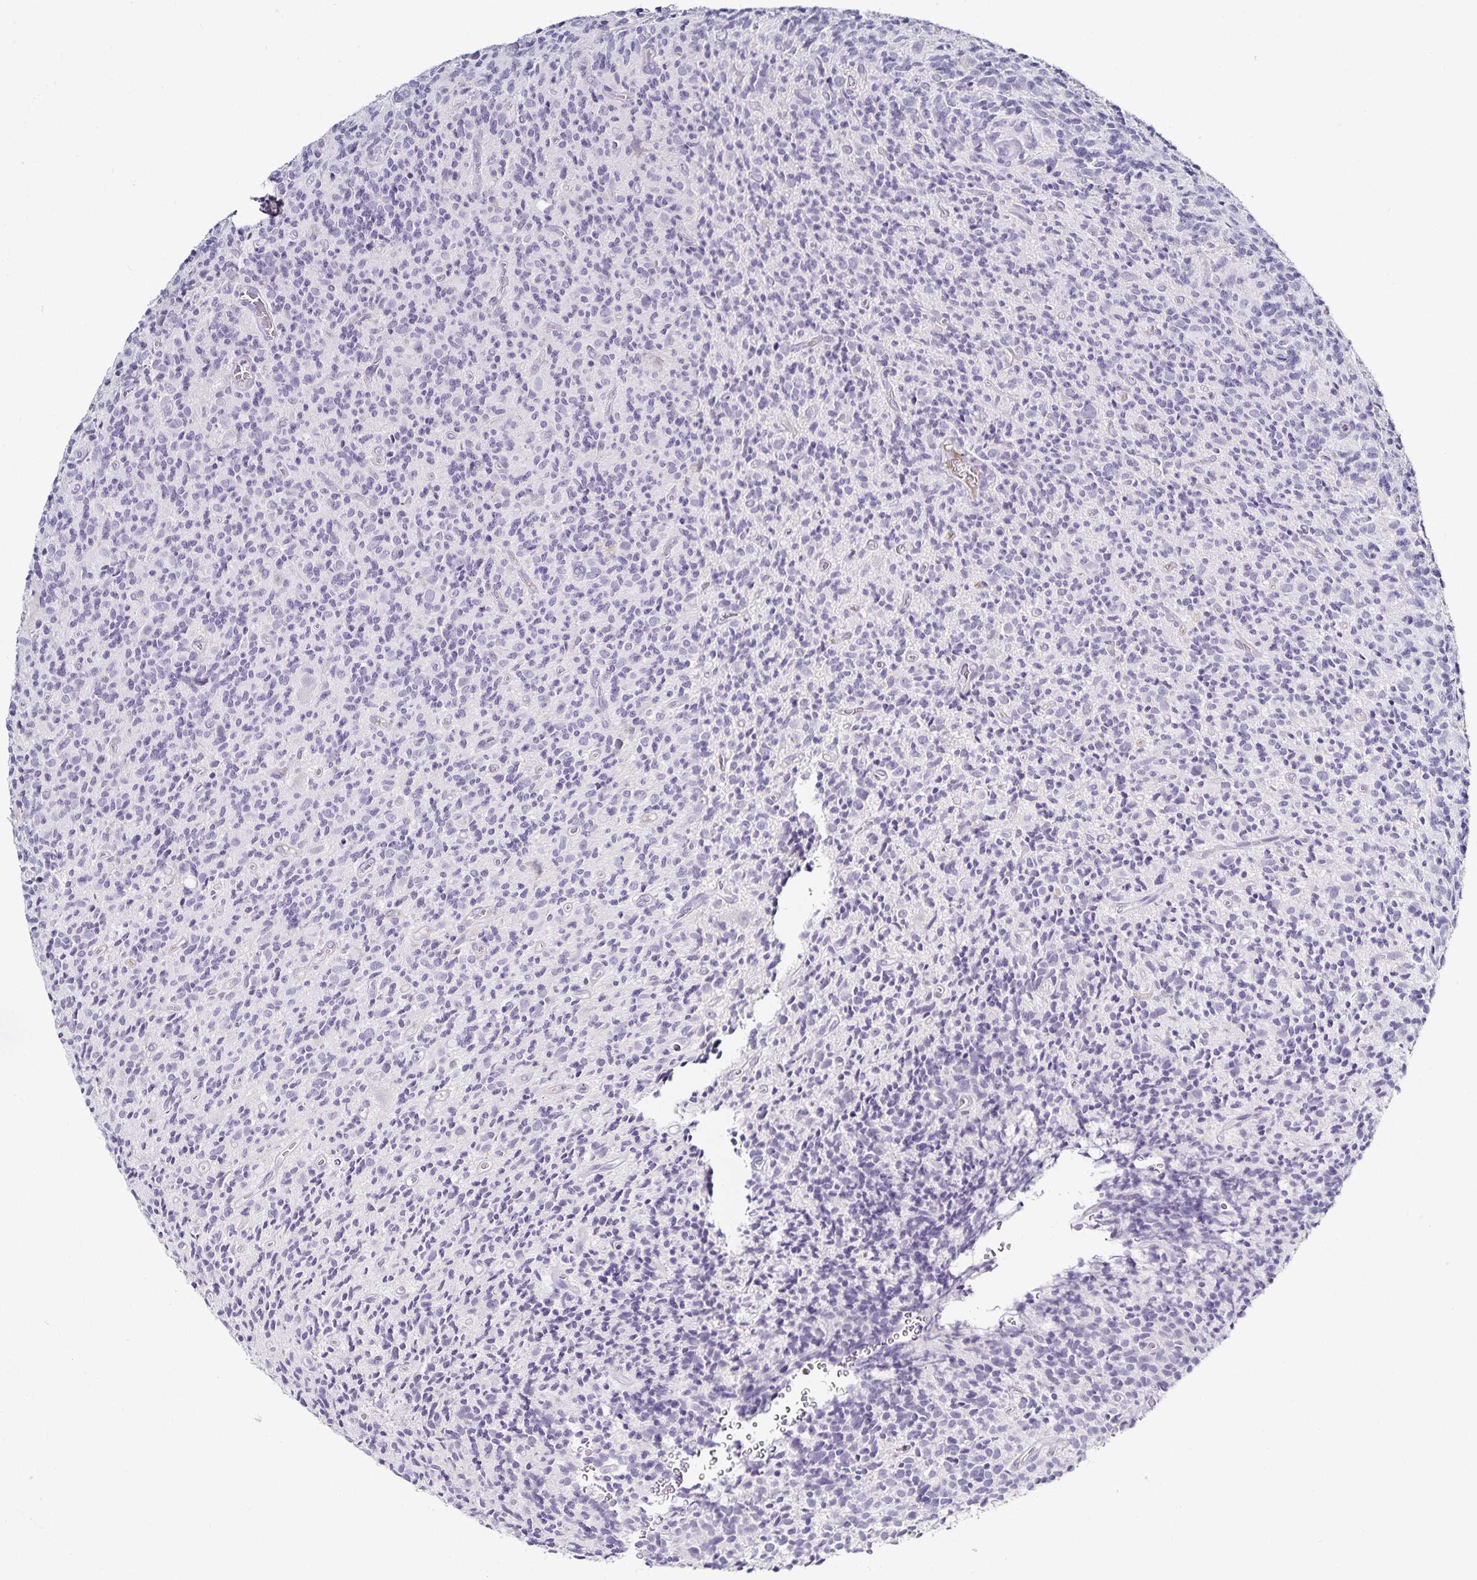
{"staining": {"intensity": "negative", "quantity": "none", "location": "none"}, "tissue": "glioma", "cell_type": "Tumor cells", "image_type": "cancer", "snomed": [{"axis": "morphology", "description": "Glioma, malignant, High grade"}, {"axis": "topography", "description": "Brain"}], "caption": "Immunohistochemistry (IHC) of human glioma demonstrates no staining in tumor cells. The staining is performed using DAB brown chromogen with nuclei counter-stained in using hematoxylin.", "gene": "TTR", "patient": {"sex": "male", "age": 76}}